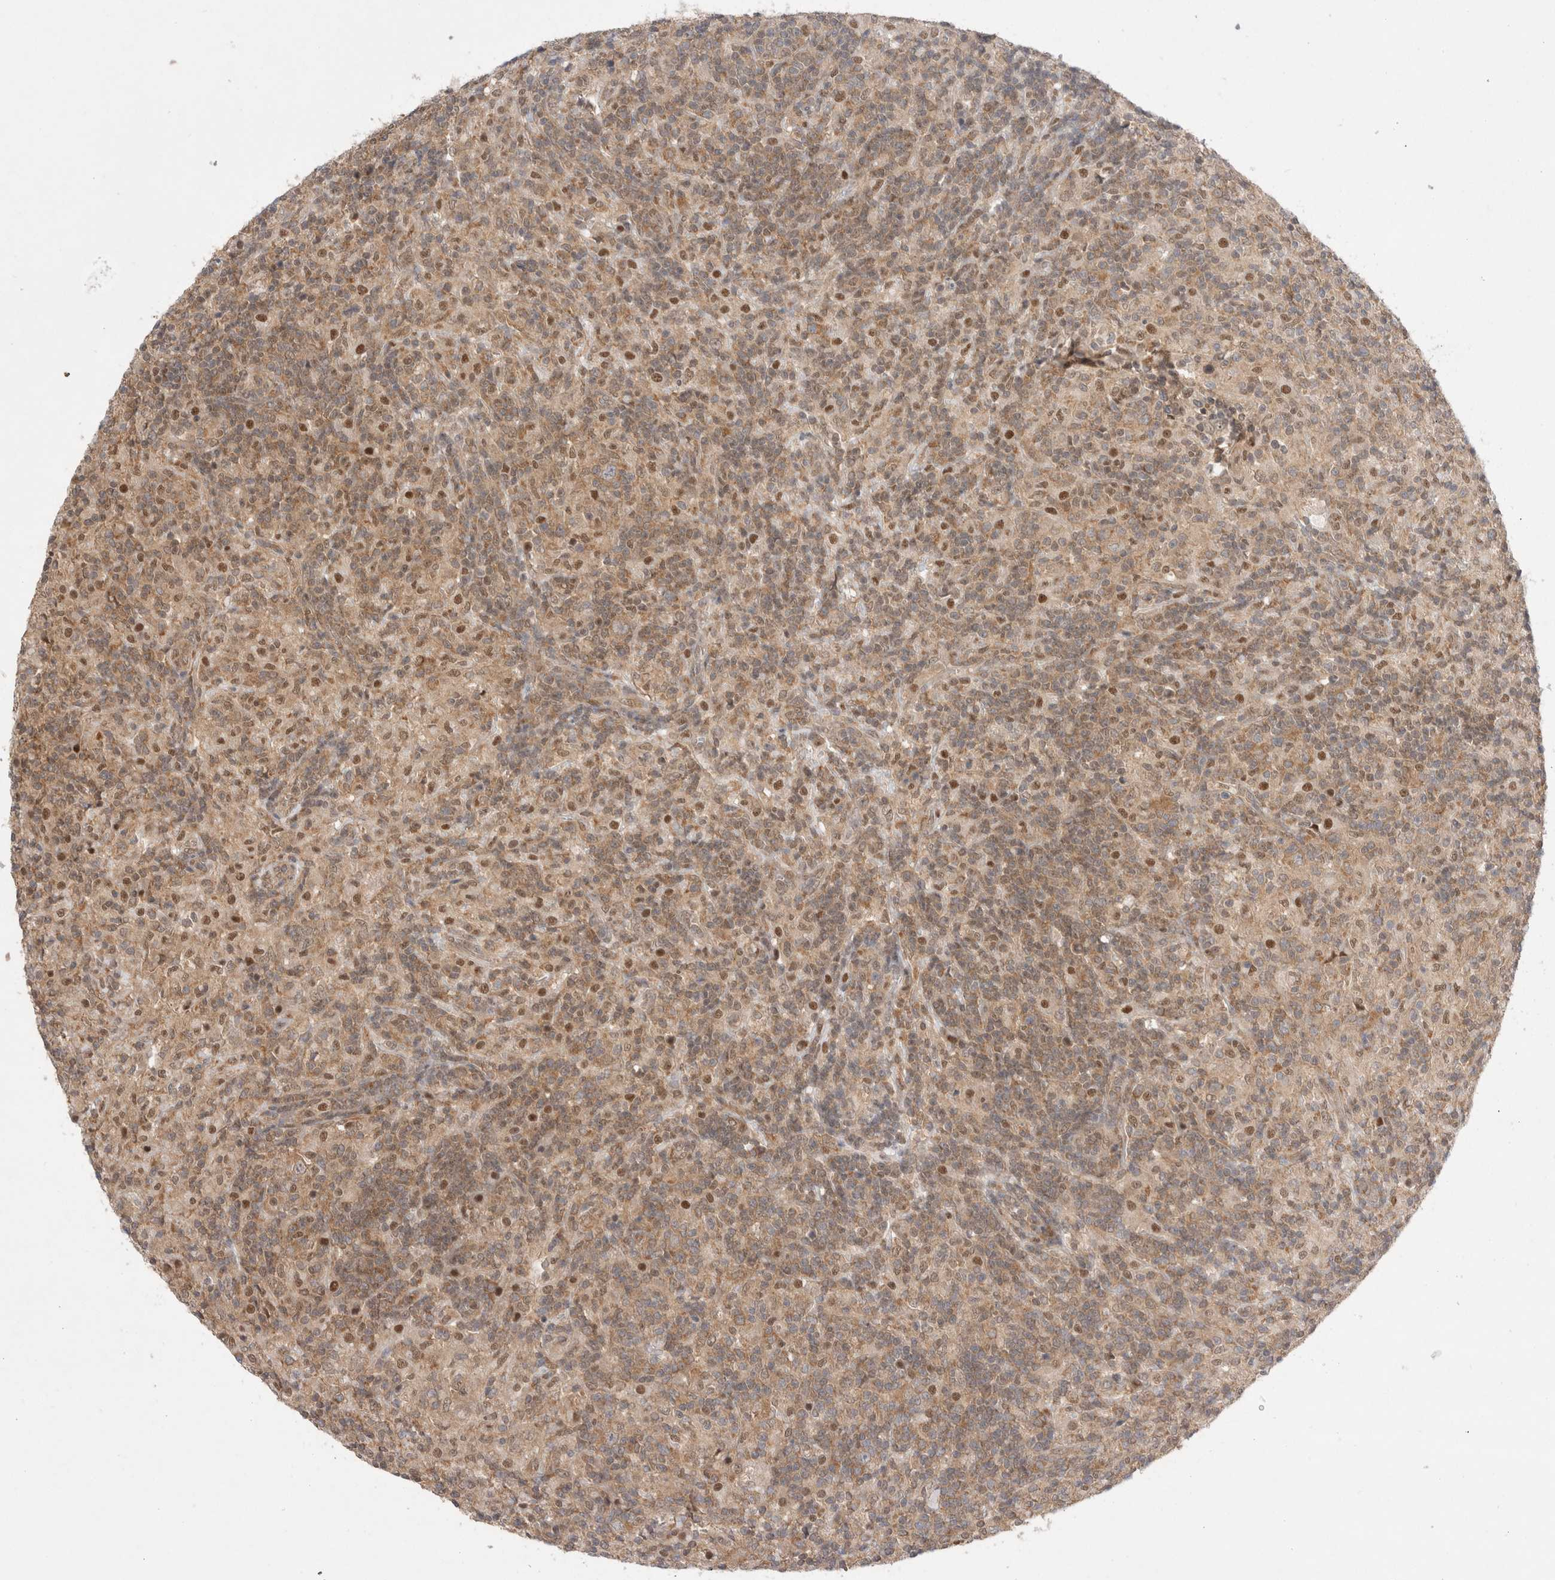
{"staining": {"intensity": "weak", "quantity": "25%-75%", "location": "cytoplasmic/membranous"}, "tissue": "lymphoma", "cell_type": "Tumor cells", "image_type": "cancer", "snomed": [{"axis": "morphology", "description": "Hodgkin's disease, NOS"}, {"axis": "topography", "description": "Lymph node"}], "caption": "Hodgkin's disease stained for a protein shows weak cytoplasmic/membranous positivity in tumor cells. (DAB (3,3'-diaminobenzidine) = brown stain, brightfield microscopy at high magnification).", "gene": "EIF3E", "patient": {"sex": "male", "age": 70}}